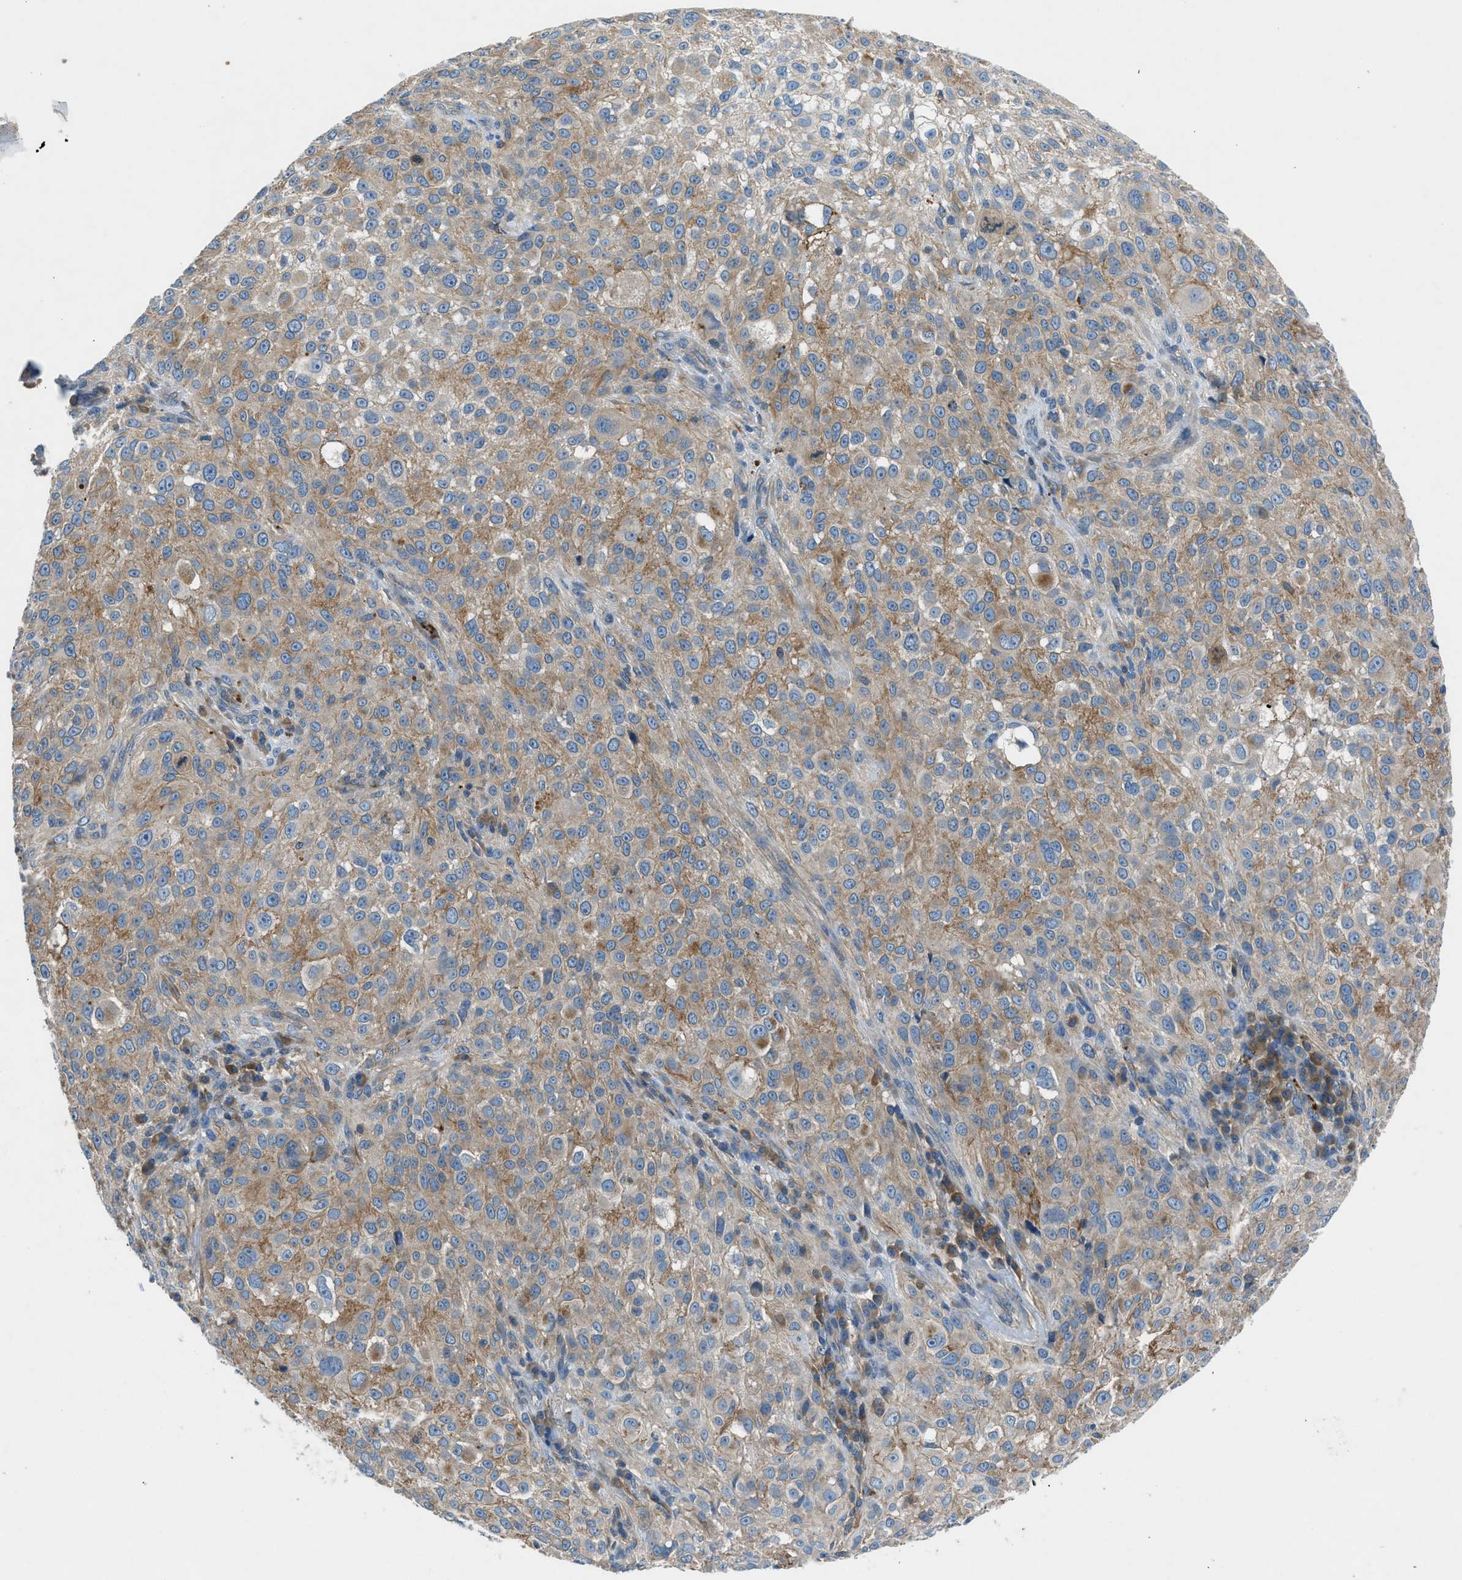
{"staining": {"intensity": "weak", "quantity": ">75%", "location": "cytoplasmic/membranous"}, "tissue": "melanoma", "cell_type": "Tumor cells", "image_type": "cancer", "snomed": [{"axis": "morphology", "description": "Necrosis, NOS"}, {"axis": "morphology", "description": "Malignant melanoma, NOS"}, {"axis": "topography", "description": "Skin"}], "caption": "The histopathology image demonstrates immunohistochemical staining of melanoma. There is weak cytoplasmic/membranous positivity is identified in about >75% of tumor cells.", "gene": "BMP1", "patient": {"sex": "female", "age": 87}}